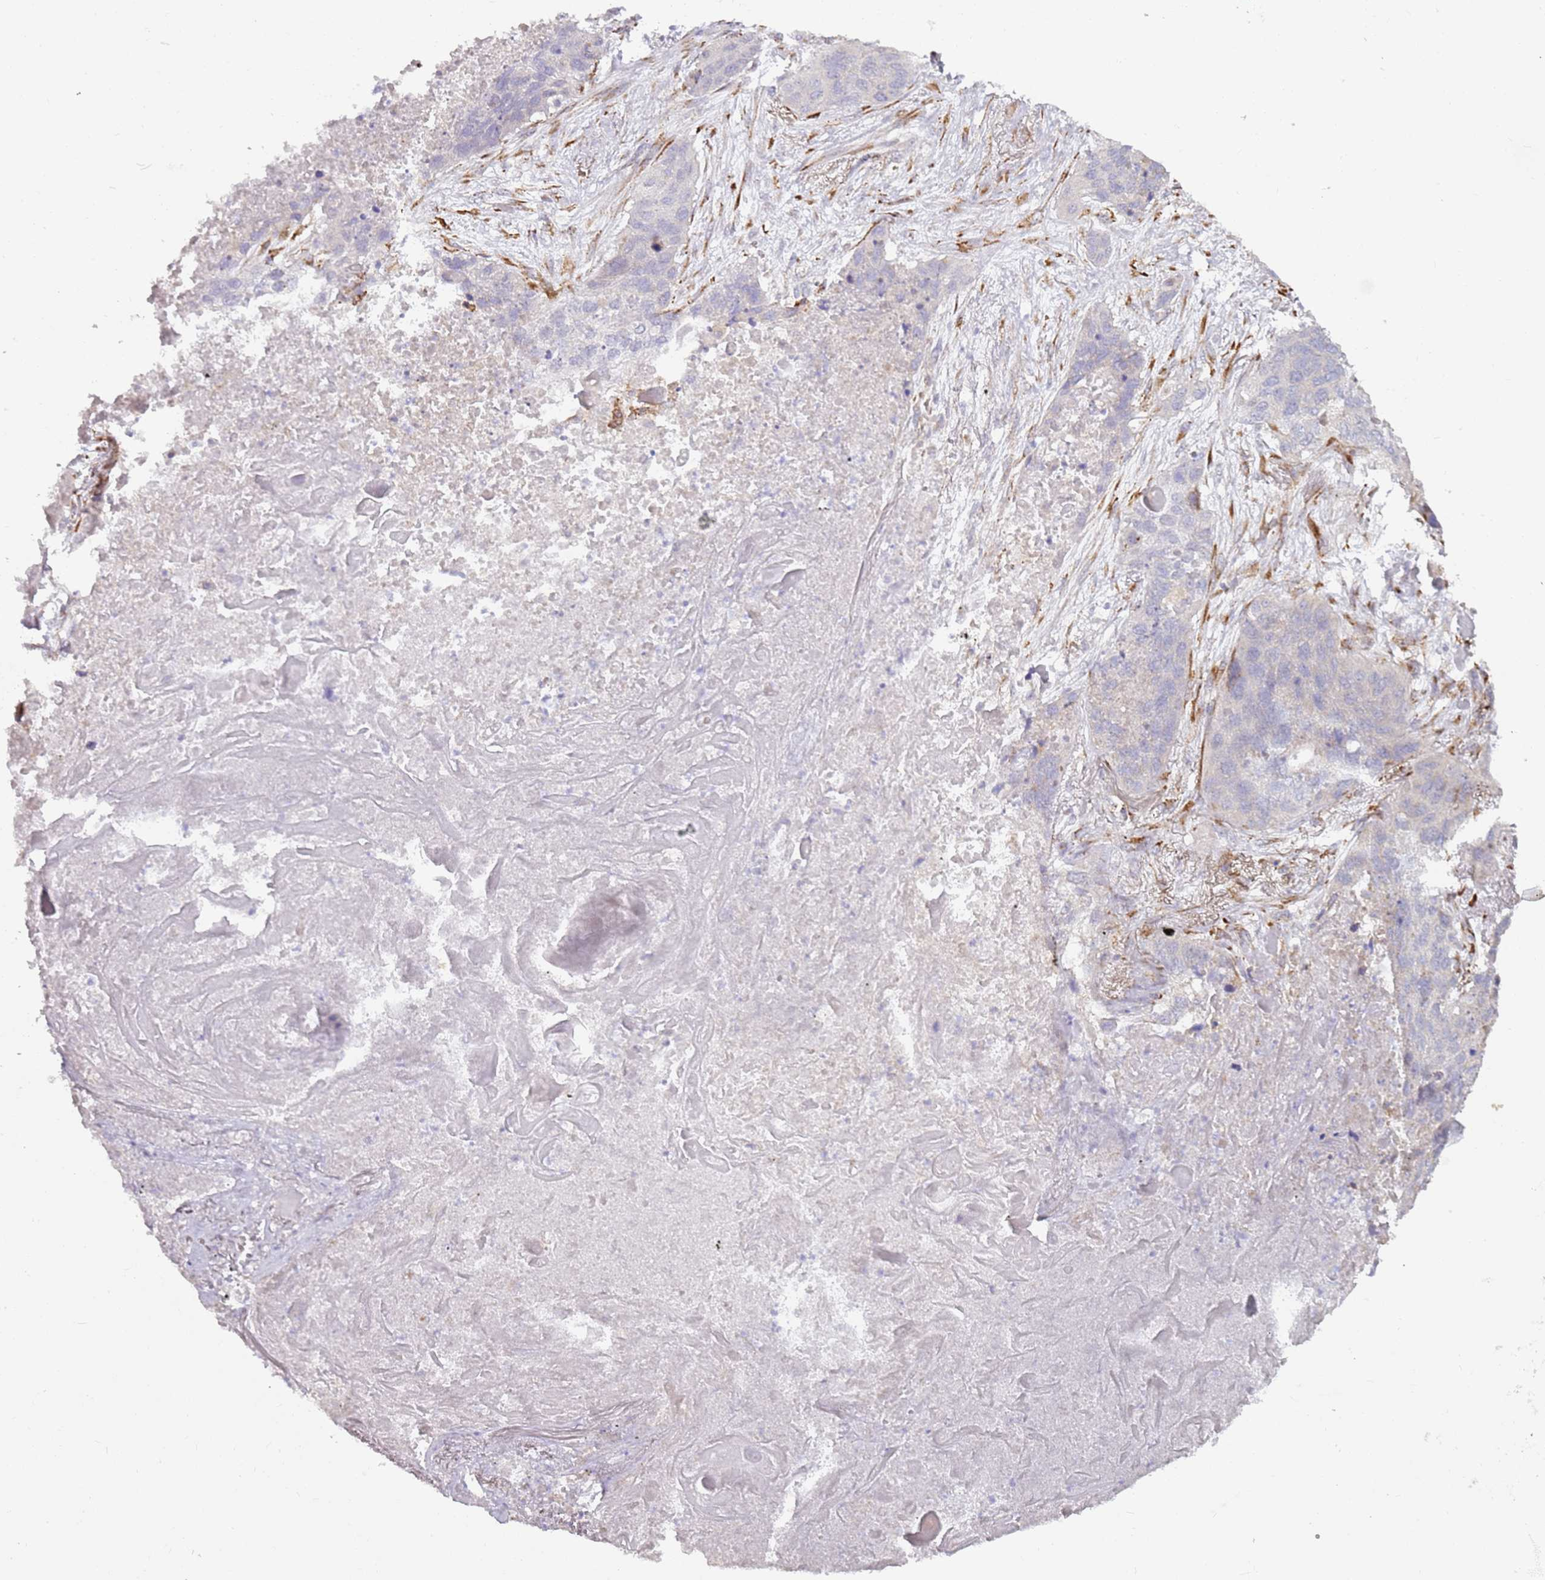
{"staining": {"intensity": "negative", "quantity": "none", "location": "none"}, "tissue": "lung cancer", "cell_type": "Tumor cells", "image_type": "cancer", "snomed": [{"axis": "morphology", "description": "Squamous cell carcinoma, NOS"}, {"axis": "topography", "description": "Lung"}], "caption": "Immunohistochemical staining of human squamous cell carcinoma (lung) exhibits no significant positivity in tumor cells.", "gene": "GRAP", "patient": {"sex": "female", "age": 63}}